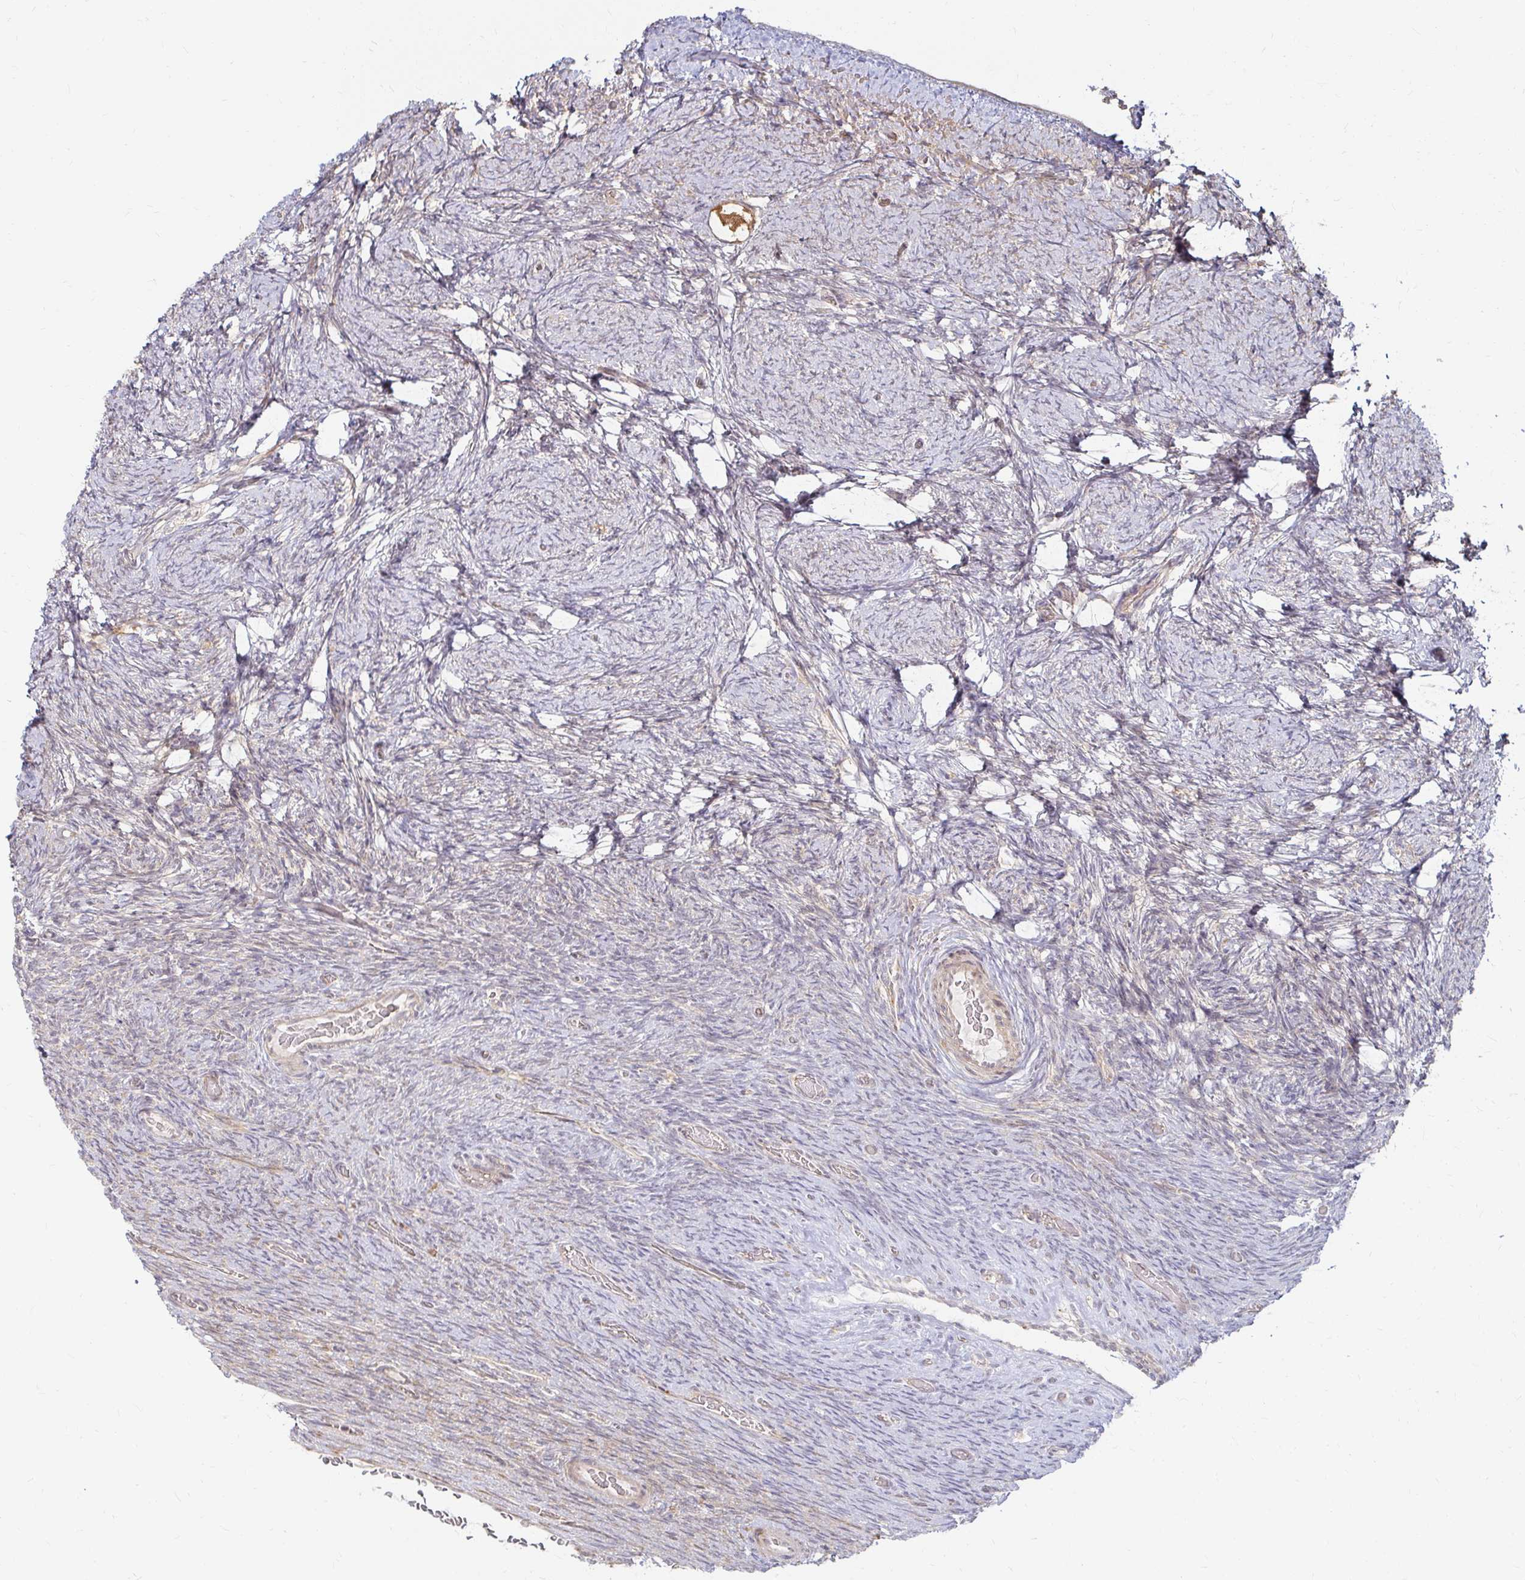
{"staining": {"intensity": "negative", "quantity": "none", "location": "none"}, "tissue": "ovary", "cell_type": "Ovarian stroma cells", "image_type": "normal", "snomed": [{"axis": "morphology", "description": "Normal tissue, NOS"}, {"axis": "topography", "description": "Ovary"}], "caption": "Immunohistochemistry (IHC) image of benign ovary: ovary stained with DAB demonstrates no significant protein staining in ovarian stroma cells. The staining was performed using DAB (3,3'-diaminobenzidine) to visualize the protein expression in brown, while the nuclei were stained in blue with hematoxylin (Magnification: 20x).", "gene": "CAST", "patient": {"sex": "female", "age": 34}}